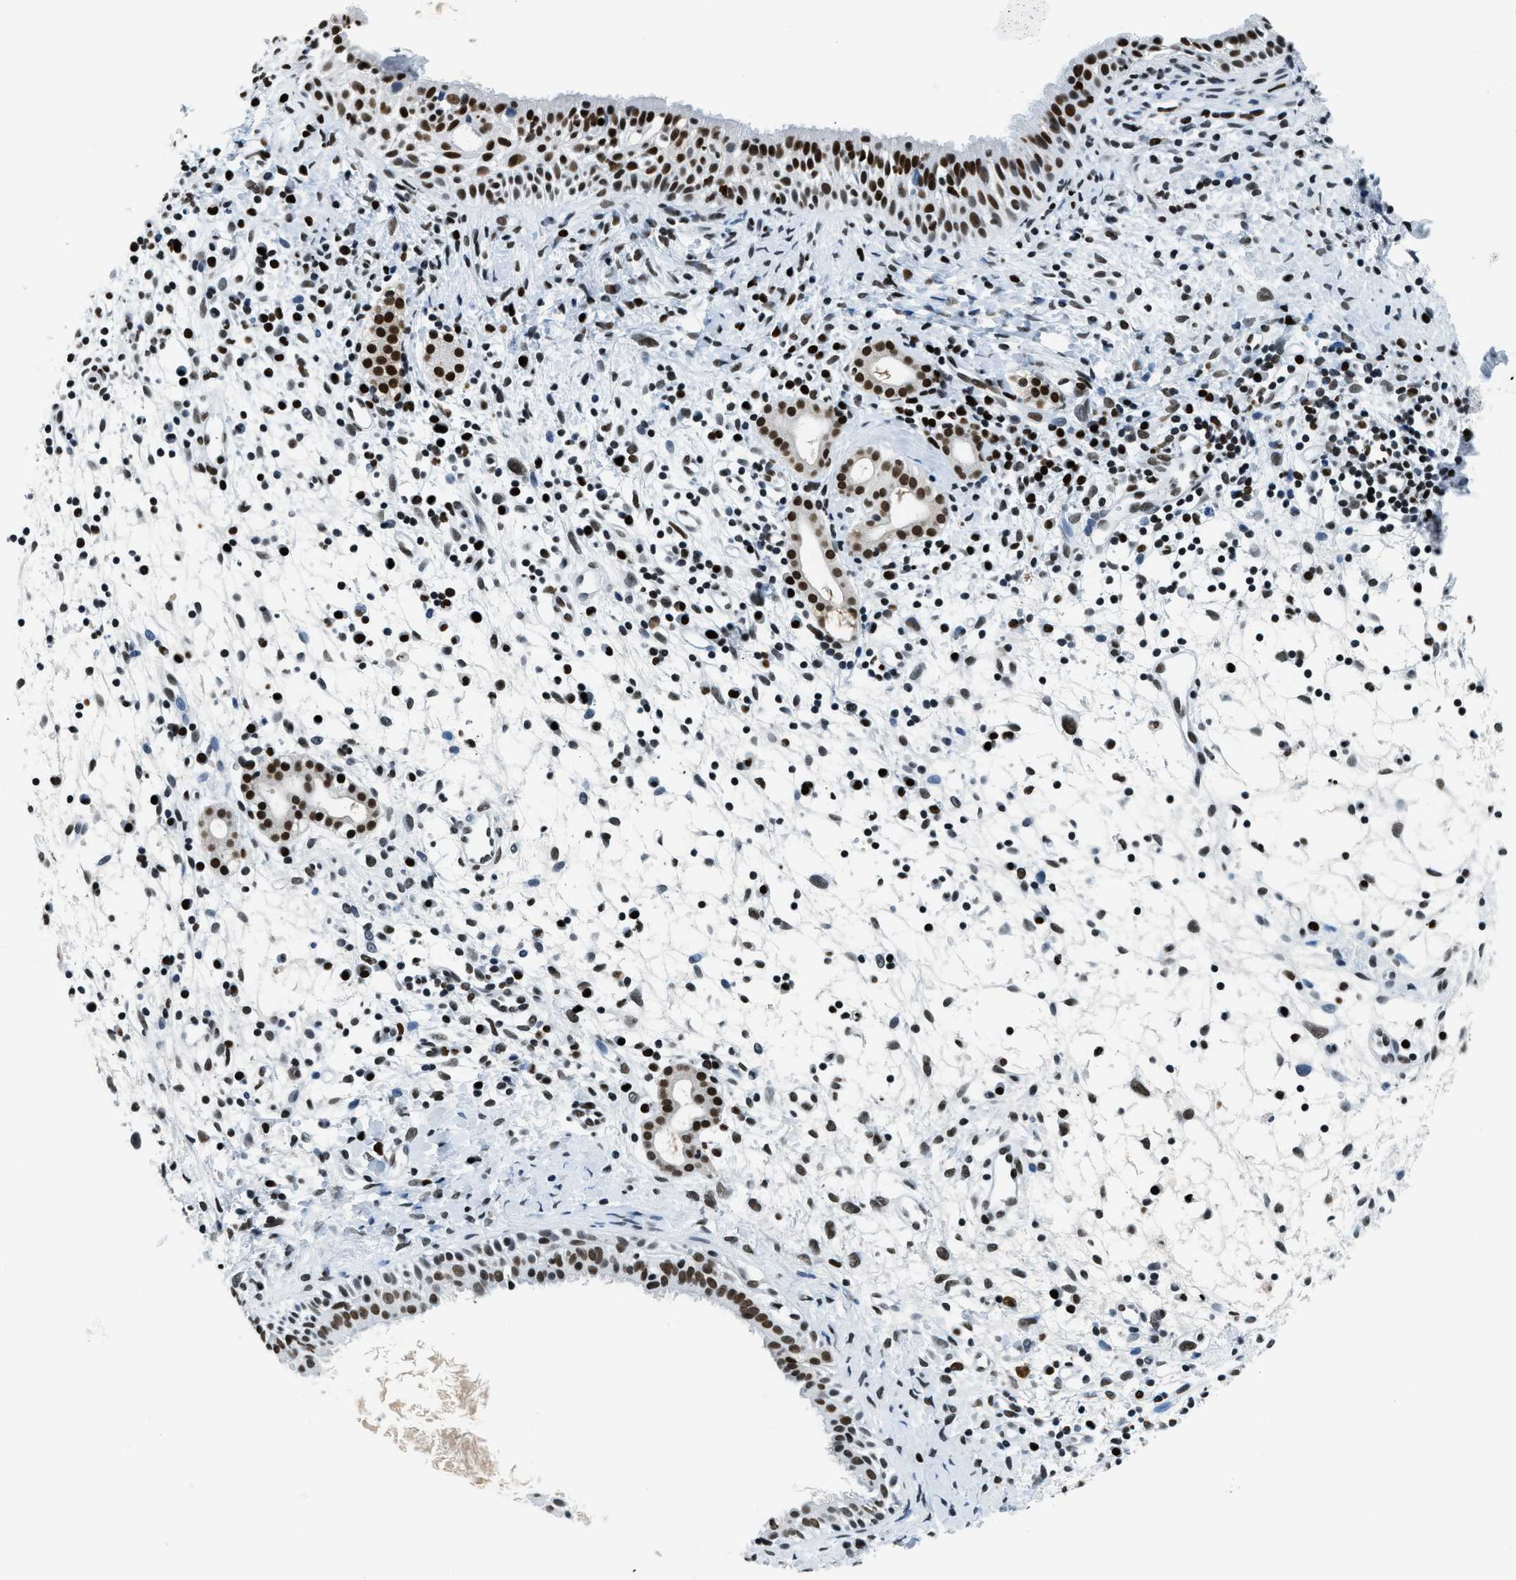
{"staining": {"intensity": "strong", "quantity": ">75%", "location": "nuclear"}, "tissue": "nasopharynx", "cell_type": "Respiratory epithelial cells", "image_type": "normal", "snomed": [{"axis": "morphology", "description": "Normal tissue, NOS"}, {"axis": "topography", "description": "Nasopharynx"}], "caption": "Immunohistochemical staining of benign nasopharynx displays >75% levels of strong nuclear protein staining in approximately >75% of respiratory epithelial cells. (IHC, brightfield microscopy, high magnification).", "gene": "TOP1", "patient": {"sex": "male", "age": 22}}